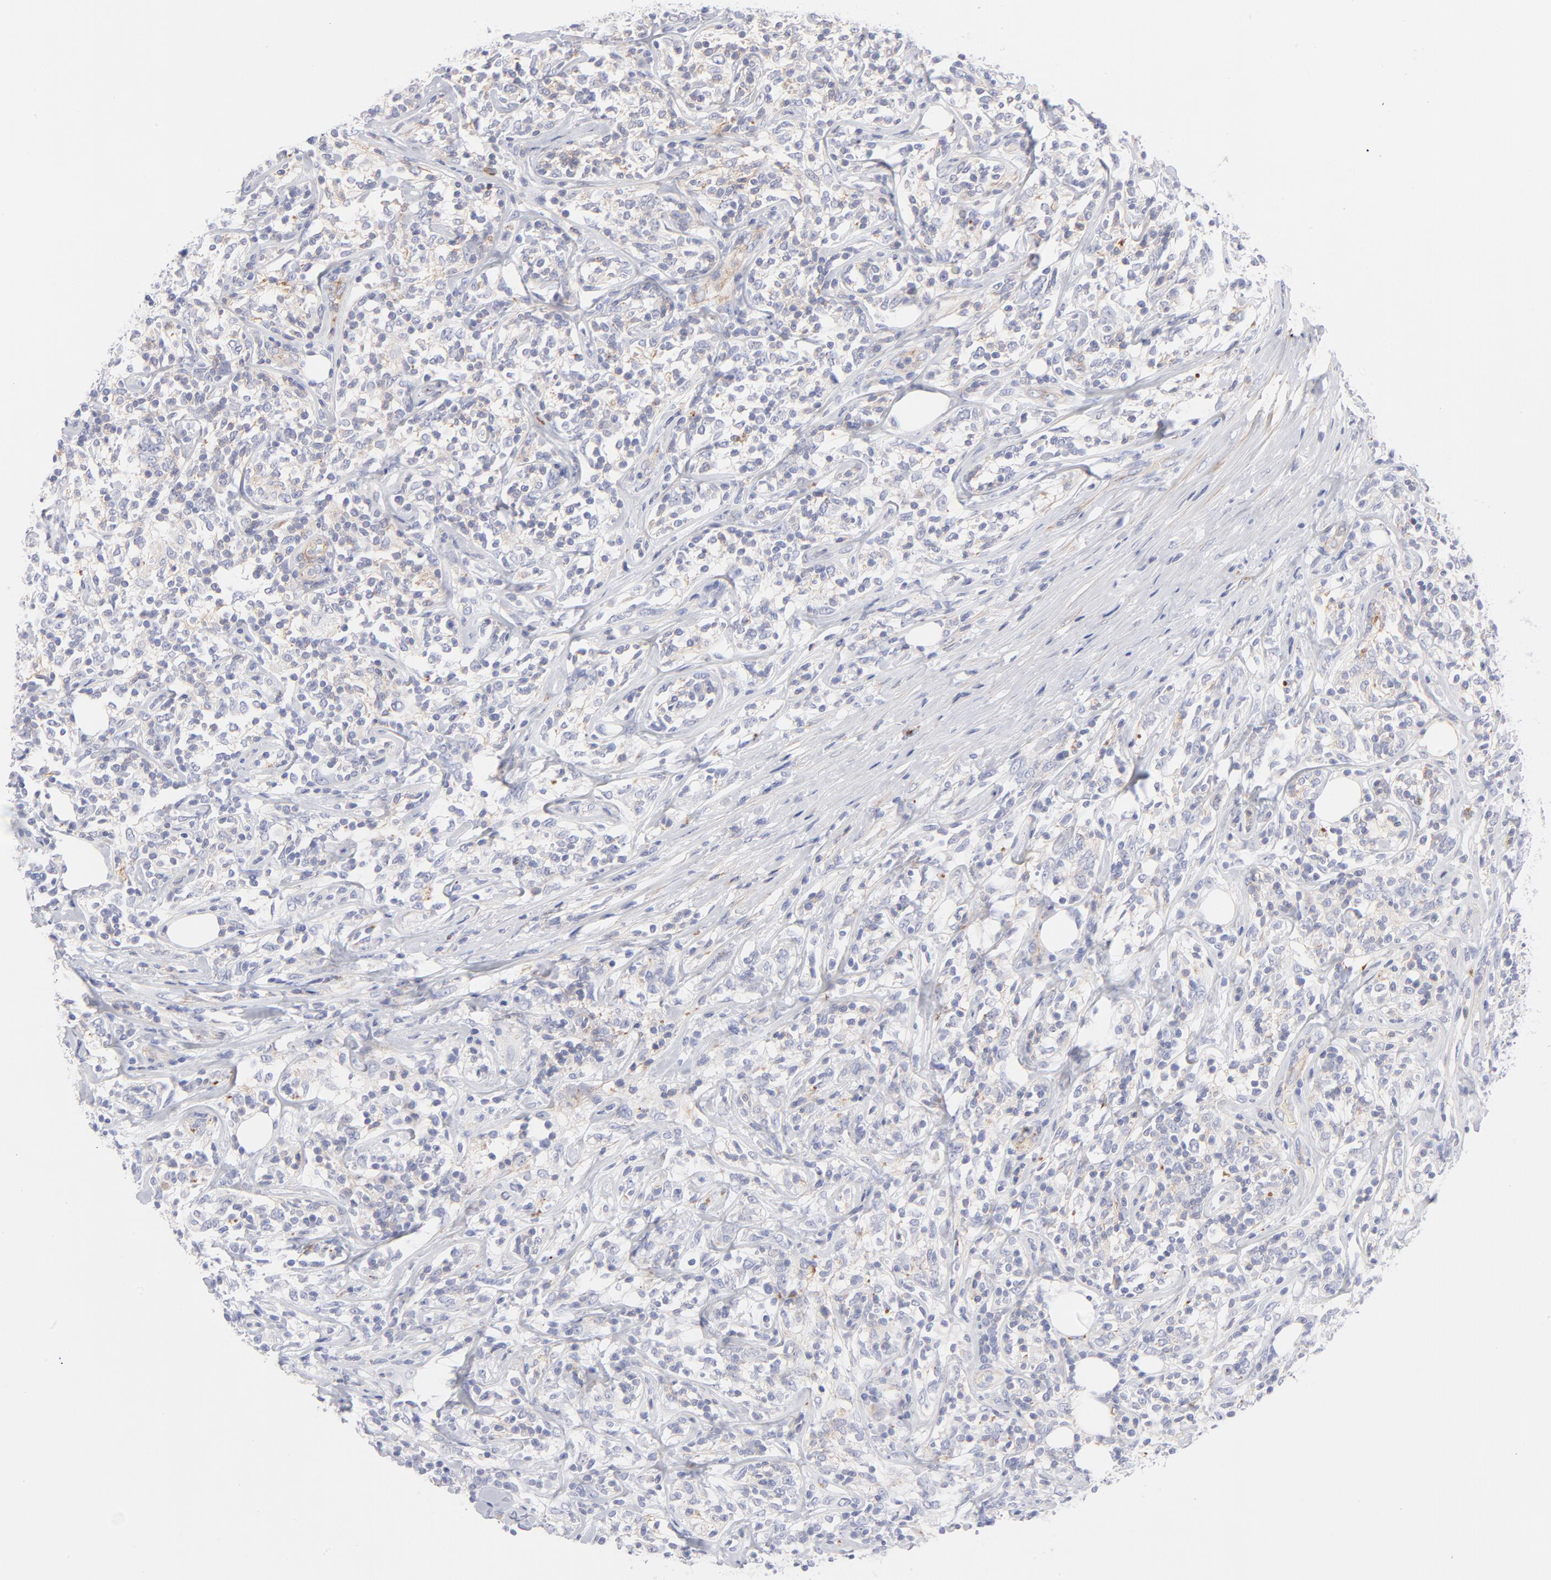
{"staining": {"intensity": "negative", "quantity": "none", "location": "none"}, "tissue": "lymphoma", "cell_type": "Tumor cells", "image_type": "cancer", "snomed": [{"axis": "morphology", "description": "Malignant lymphoma, non-Hodgkin's type, High grade"}, {"axis": "topography", "description": "Lymph node"}], "caption": "DAB (3,3'-diaminobenzidine) immunohistochemical staining of human high-grade malignant lymphoma, non-Hodgkin's type shows no significant expression in tumor cells. Brightfield microscopy of IHC stained with DAB (3,3'-diaminobenzidine) (brown) and hematoxylin (blue), captured at high magnification.", "gene": "ACTA2", "patient": {"sex": "female", "age": 84}}